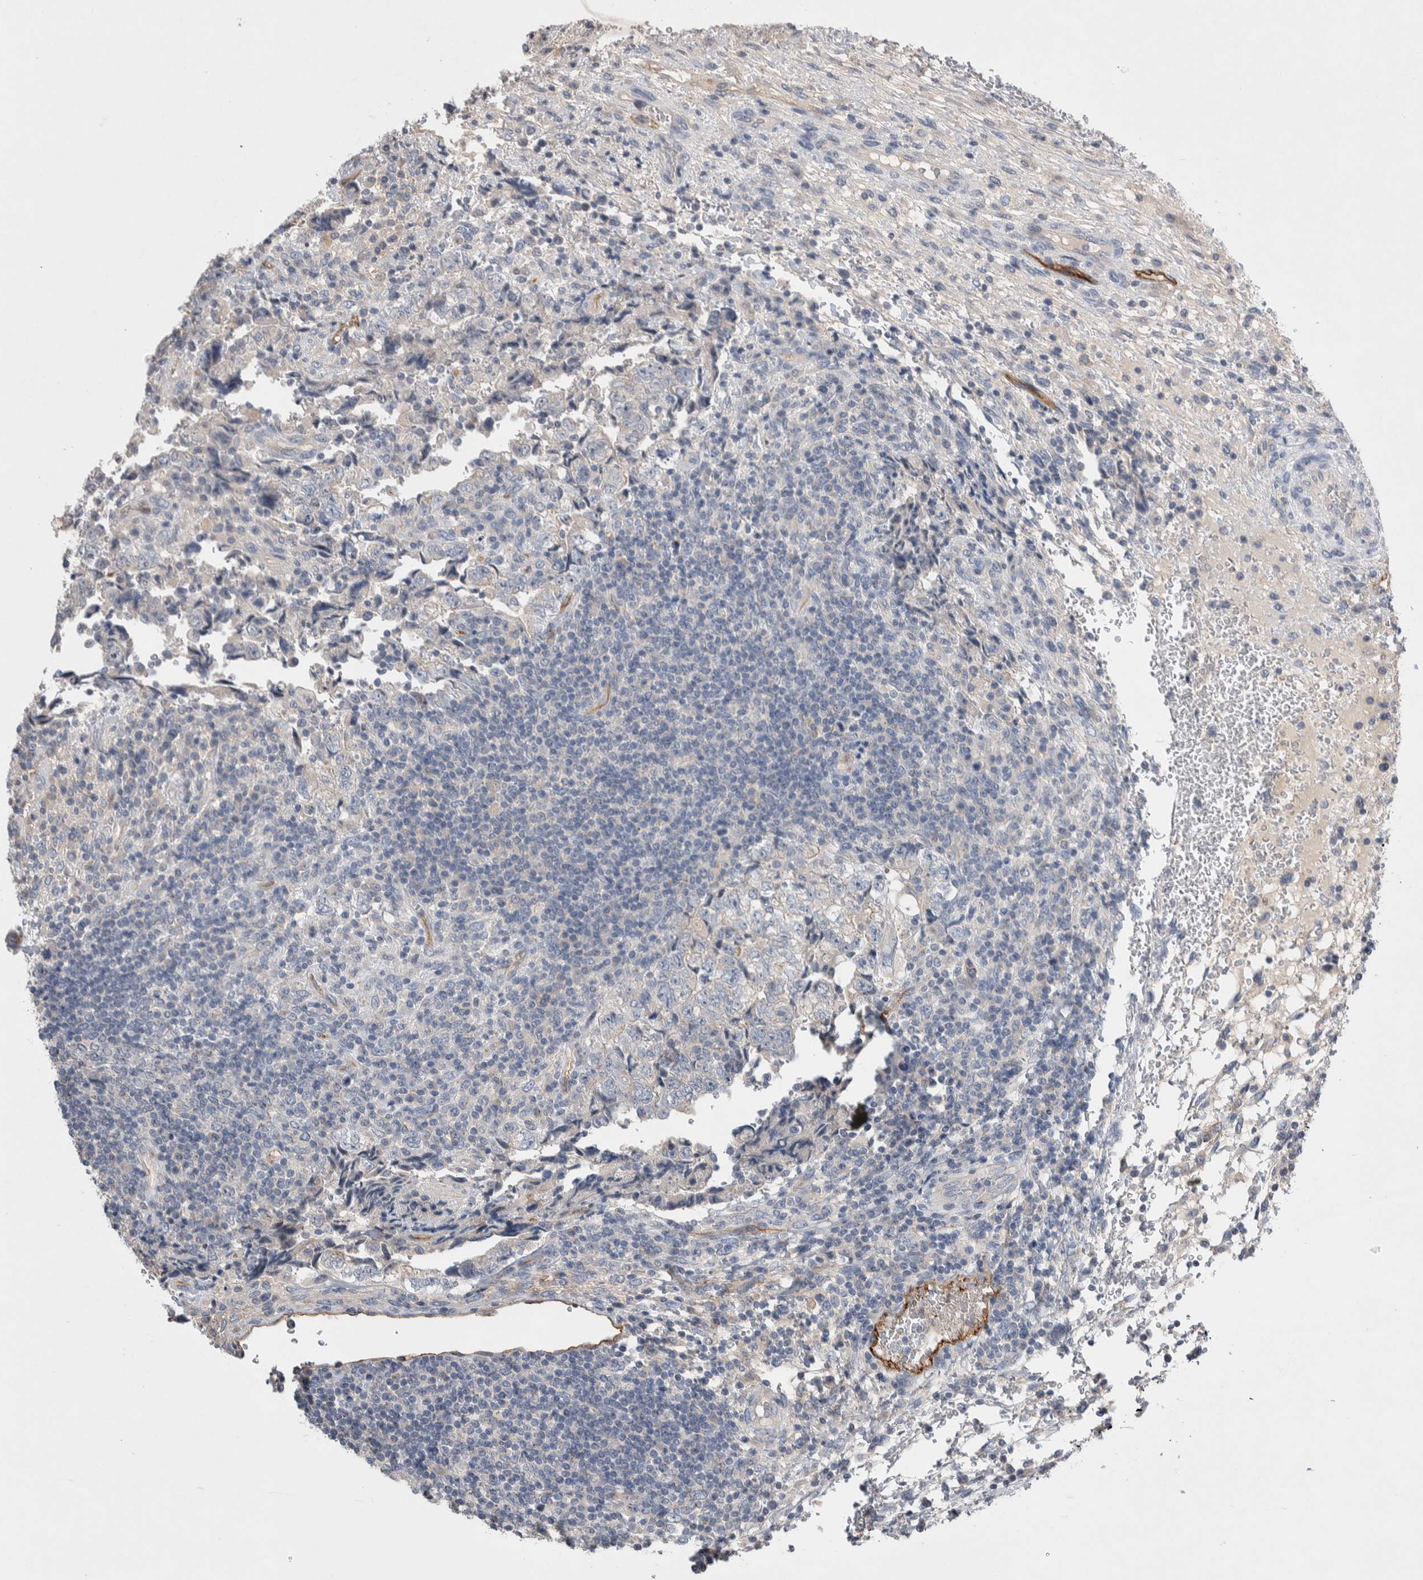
{"staining": {"intensity": "negative", "quantity": "none", "location": "none"}, "tissue": "testis cancer", "cell_type": "Tumor cells", "image_type": "cancer", "snomed": [{"axis": "morphology", "description": "Normal tissue, NOS"}, {"axis": "morphology", "description": "Carcinoma, Embryonal, NOS"}, {"axis": "topography", "description": "Testis"}], "caption": "Immunohistochemical staining of testis cancer reveals no significant staining in tumor cells.", "gene": "CEP131", "patient": {"sex": "male", "age": 36}}